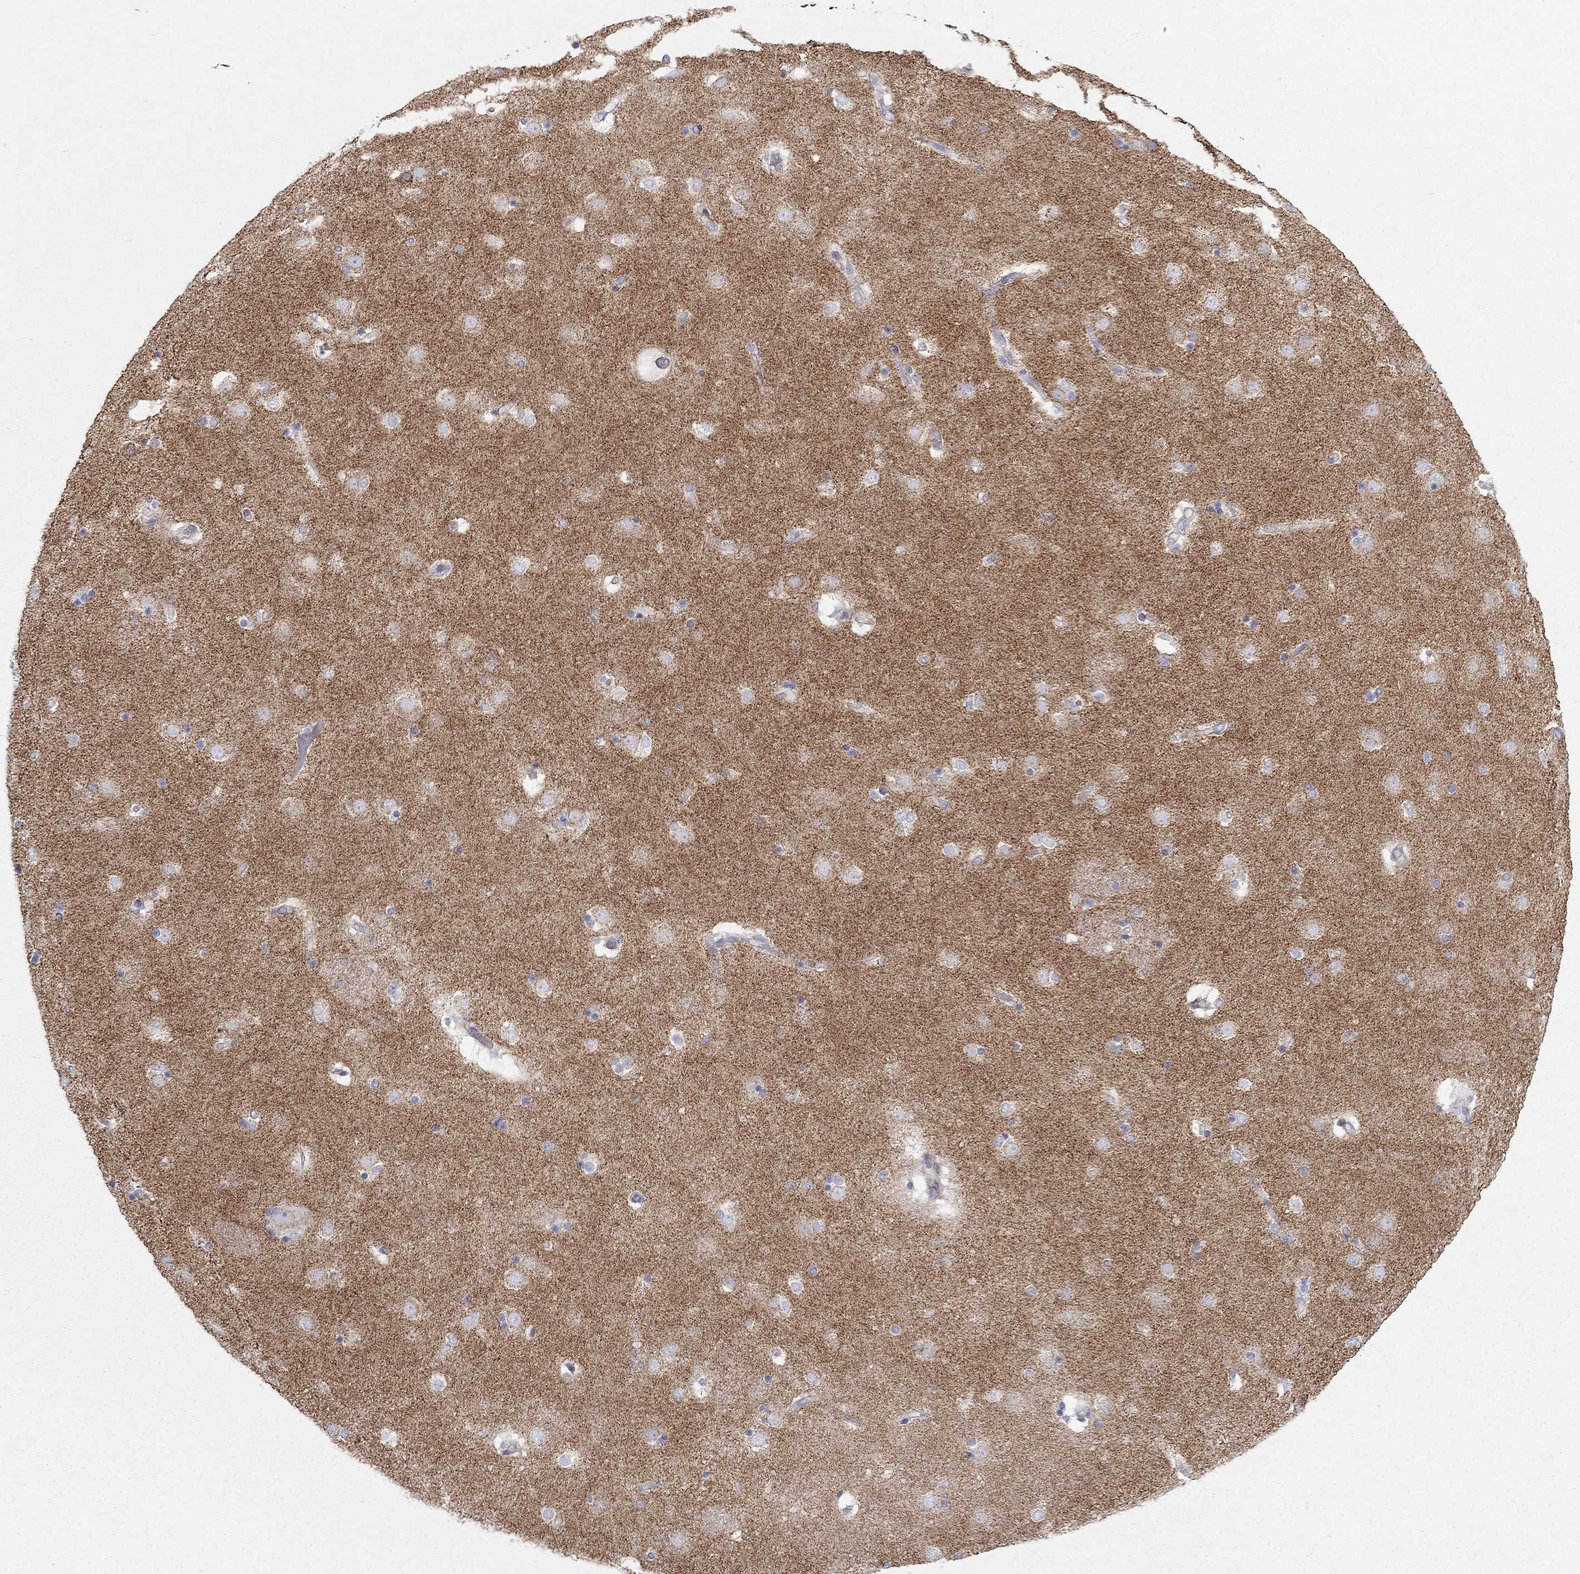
{"staining": {"intensity": "negative", "quantity": "none", "location": "none"}, "tissue": "caudate", "cell_type": "Glial cells", "image_type": "normal", "snomed": [{"axis": "morphology", "description": "Normal tissue, NOS"}, {"axis": "topography", "description": "Lateral ventricle wall"}], "caption": "Caudate was stained to show a protein in brown. There is no significant expression in glial cells. (DAB immunohistochemistry (IHC) visualized using brightfield microscopy, high magnification).", "gene": "RCAN1", "patient": {"sex": "male", "age": 51}}